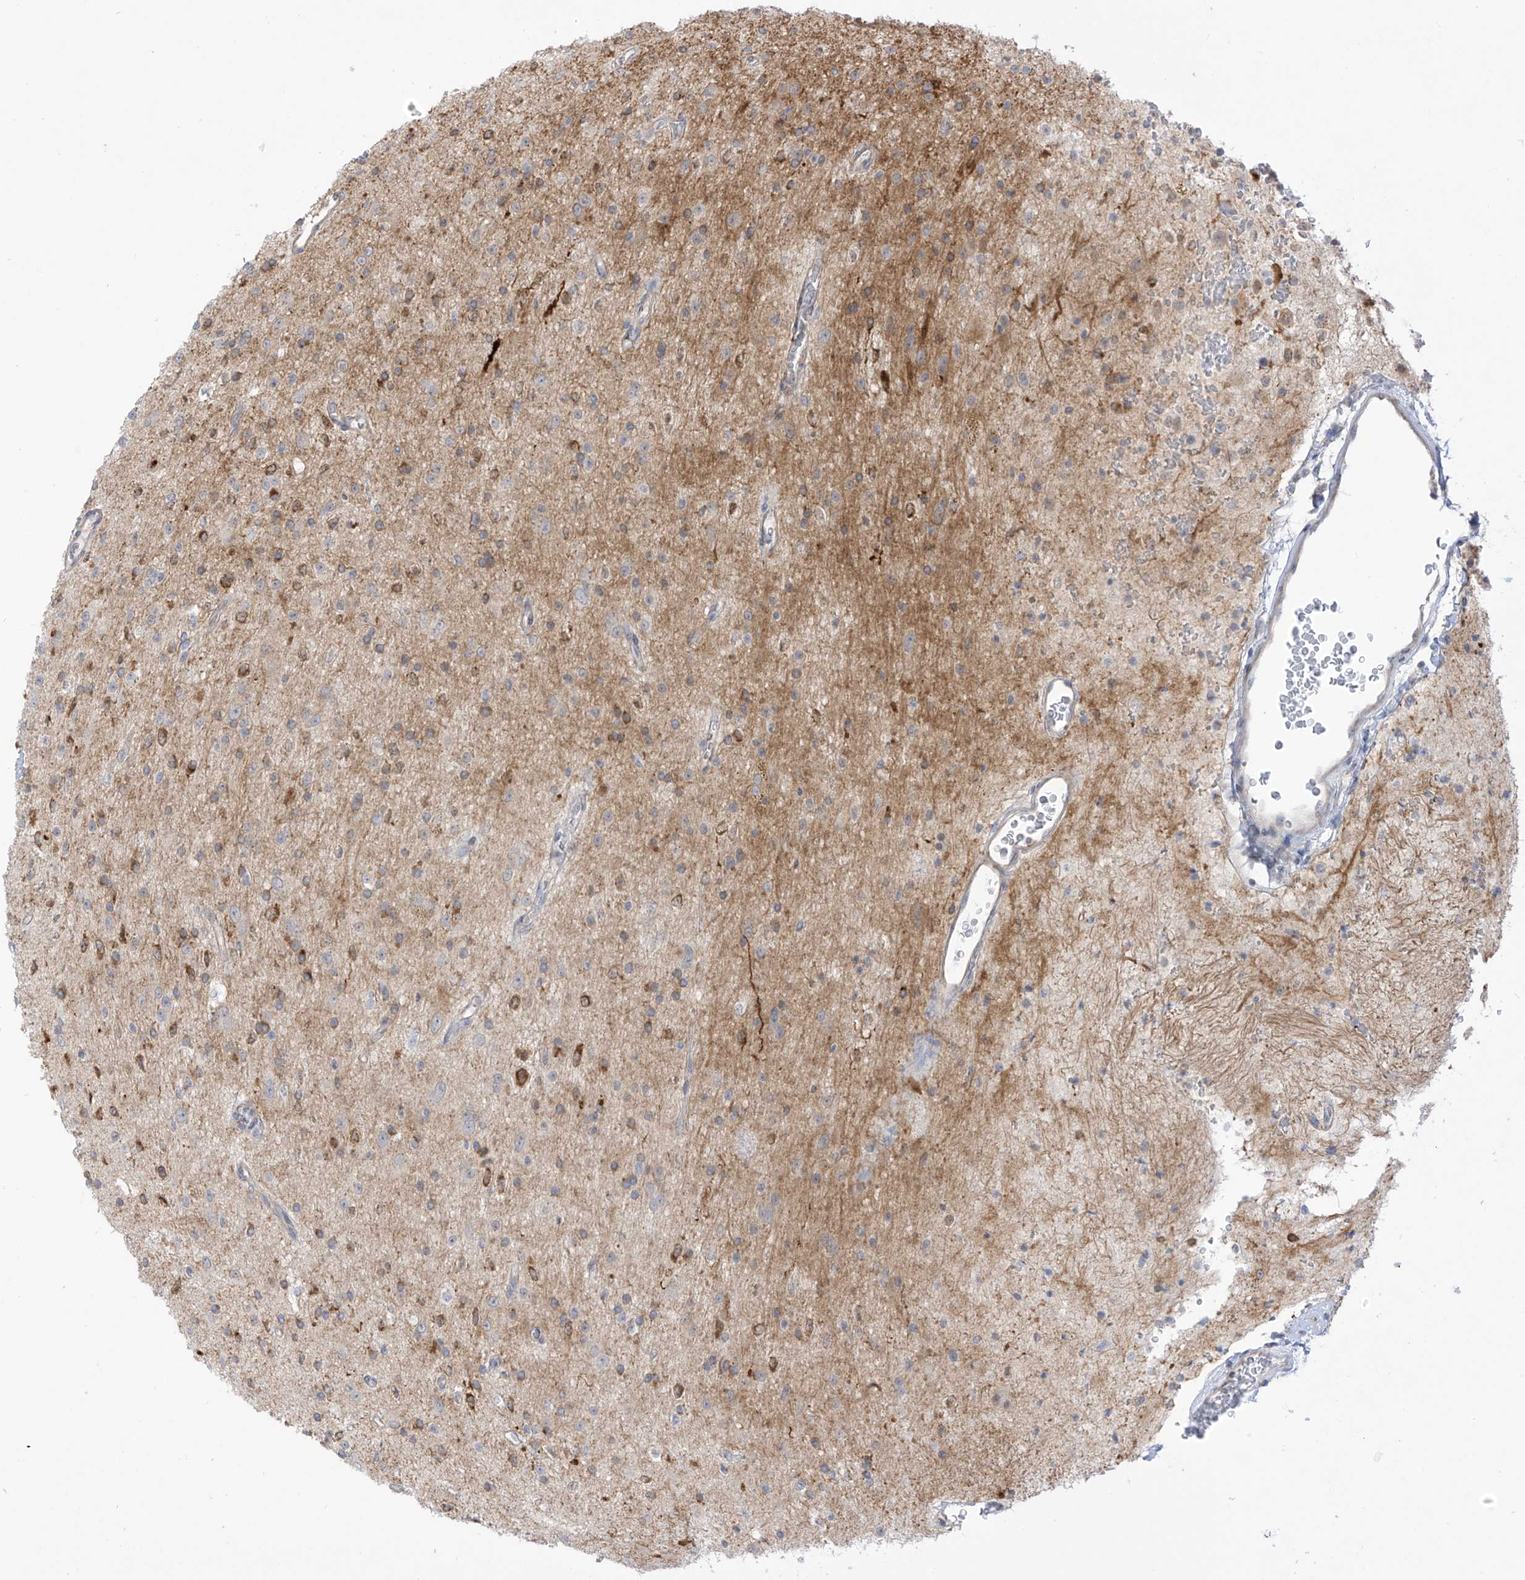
{"staining": {"intensity": "moderate", "quantity": "<25%", "location": "cytoplasmic/membranous"}, "tissue": "glioma", "cell_type": "Tumor cells", "image_type": "cancer", "snomed": [{"axis": "morphology", "description": "Glioma, malignant, High grade"}, {"axis": "topography", "description": "Brain"}], "caption": "Immunohistochemical staining of glioma reveals low levels of moderate cytoplasmic/membranous staining in approximately <25% of tumor cells.", "gene": "HS6ST2", "patient": {"sex": "male", "age": 34}}